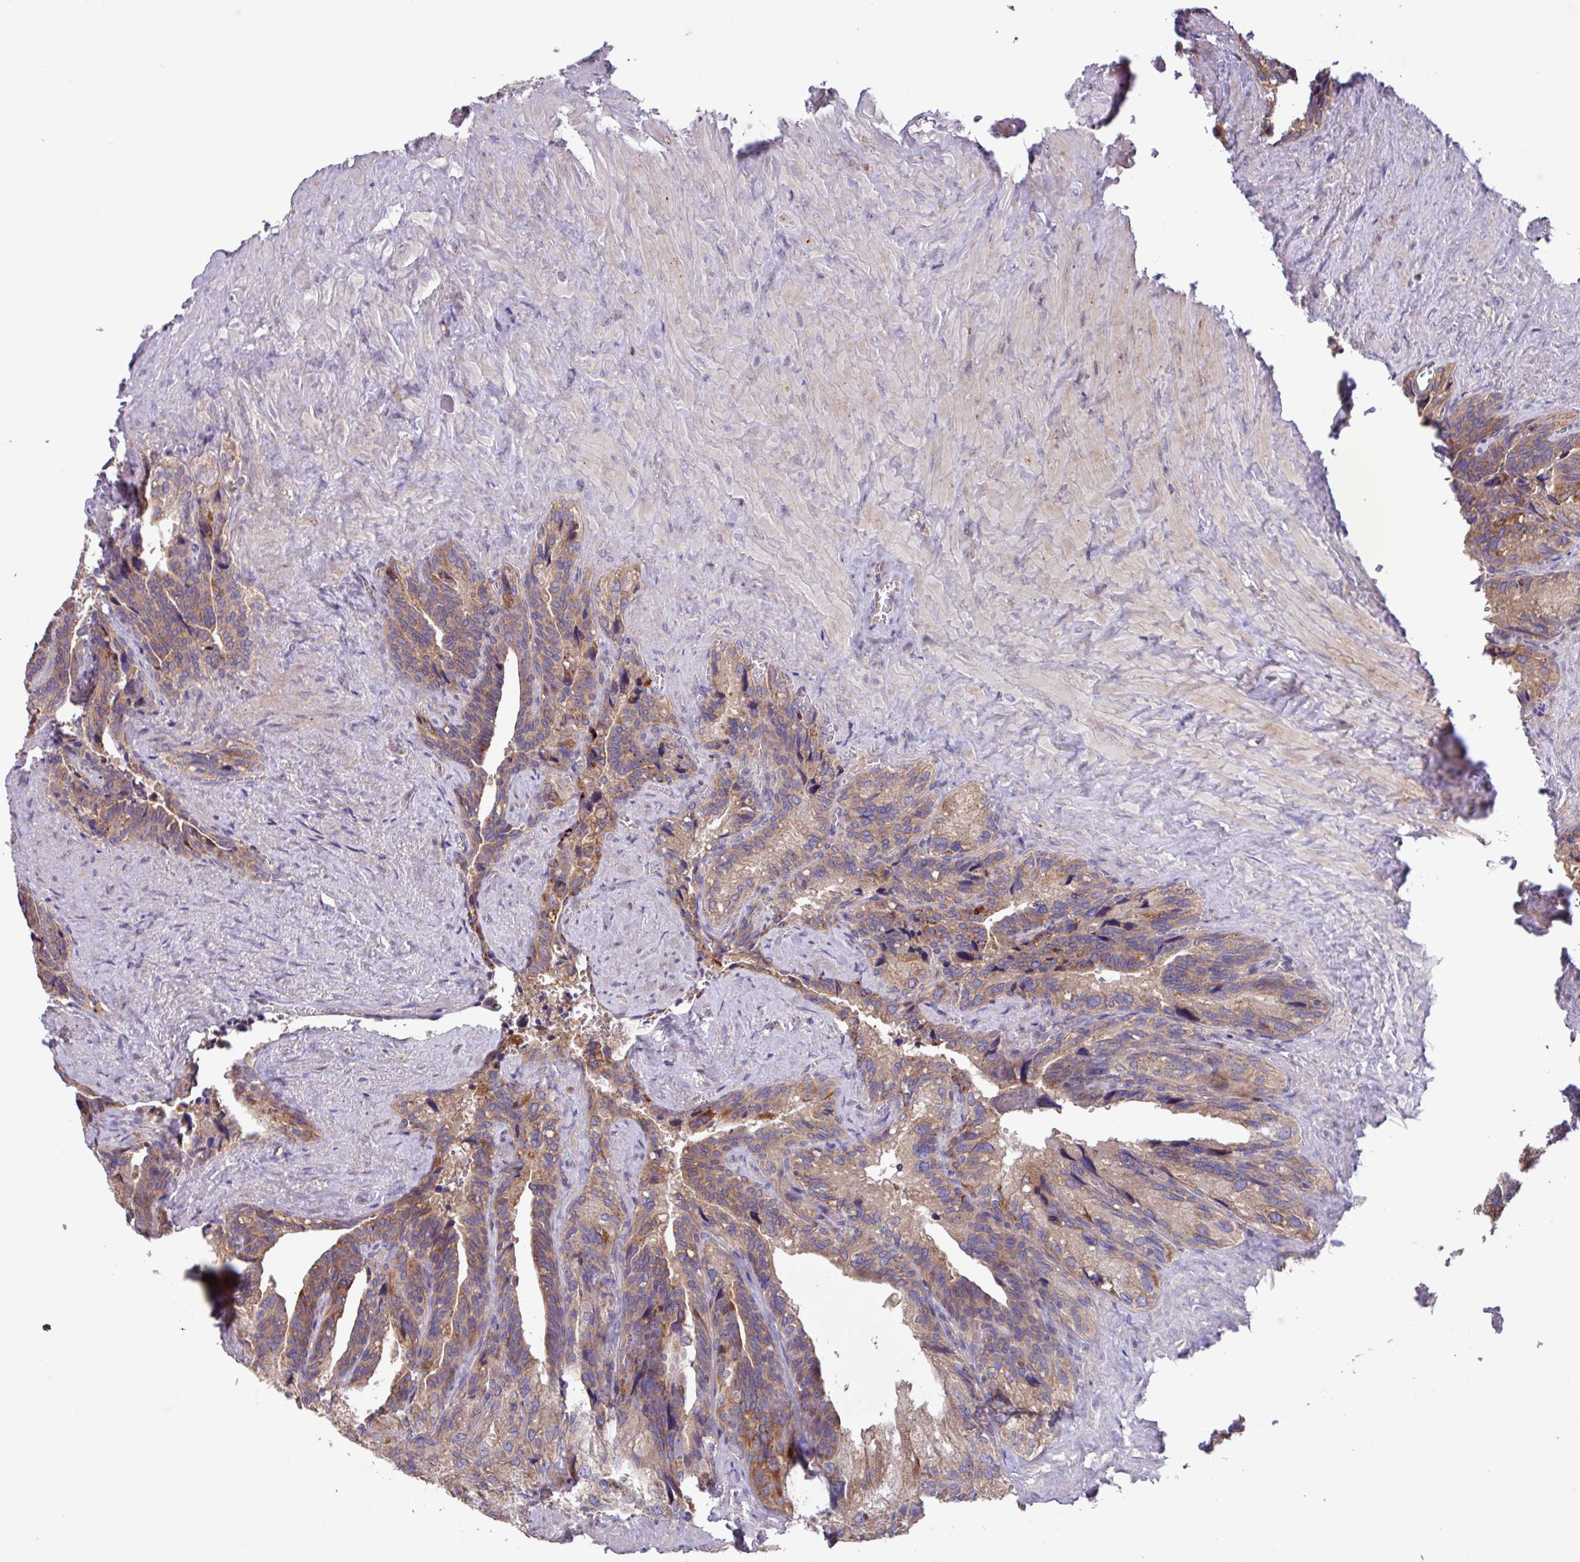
{"staining": {"intensity": "moderate", "quantity": ">75%", "location": "cytoplasmic/membranous"}, "tissue": "seminal vesicle", "cell_type": "Glandular cells", "image_type": "normal", "snomed": [{"axis": "morphology", "description": "Normal tissue, NOS"}, {"axis": "topography", "description": "Seminal veicle"}], "caption": "Unremarkable seminal vesicle displays moderate cytoplasmic/membranous staining in about >75% of glandular cells, visualized by immunohistochemistry.", "gene": "PTPRQ", "patient": {"sex": "male", "age": 68}}